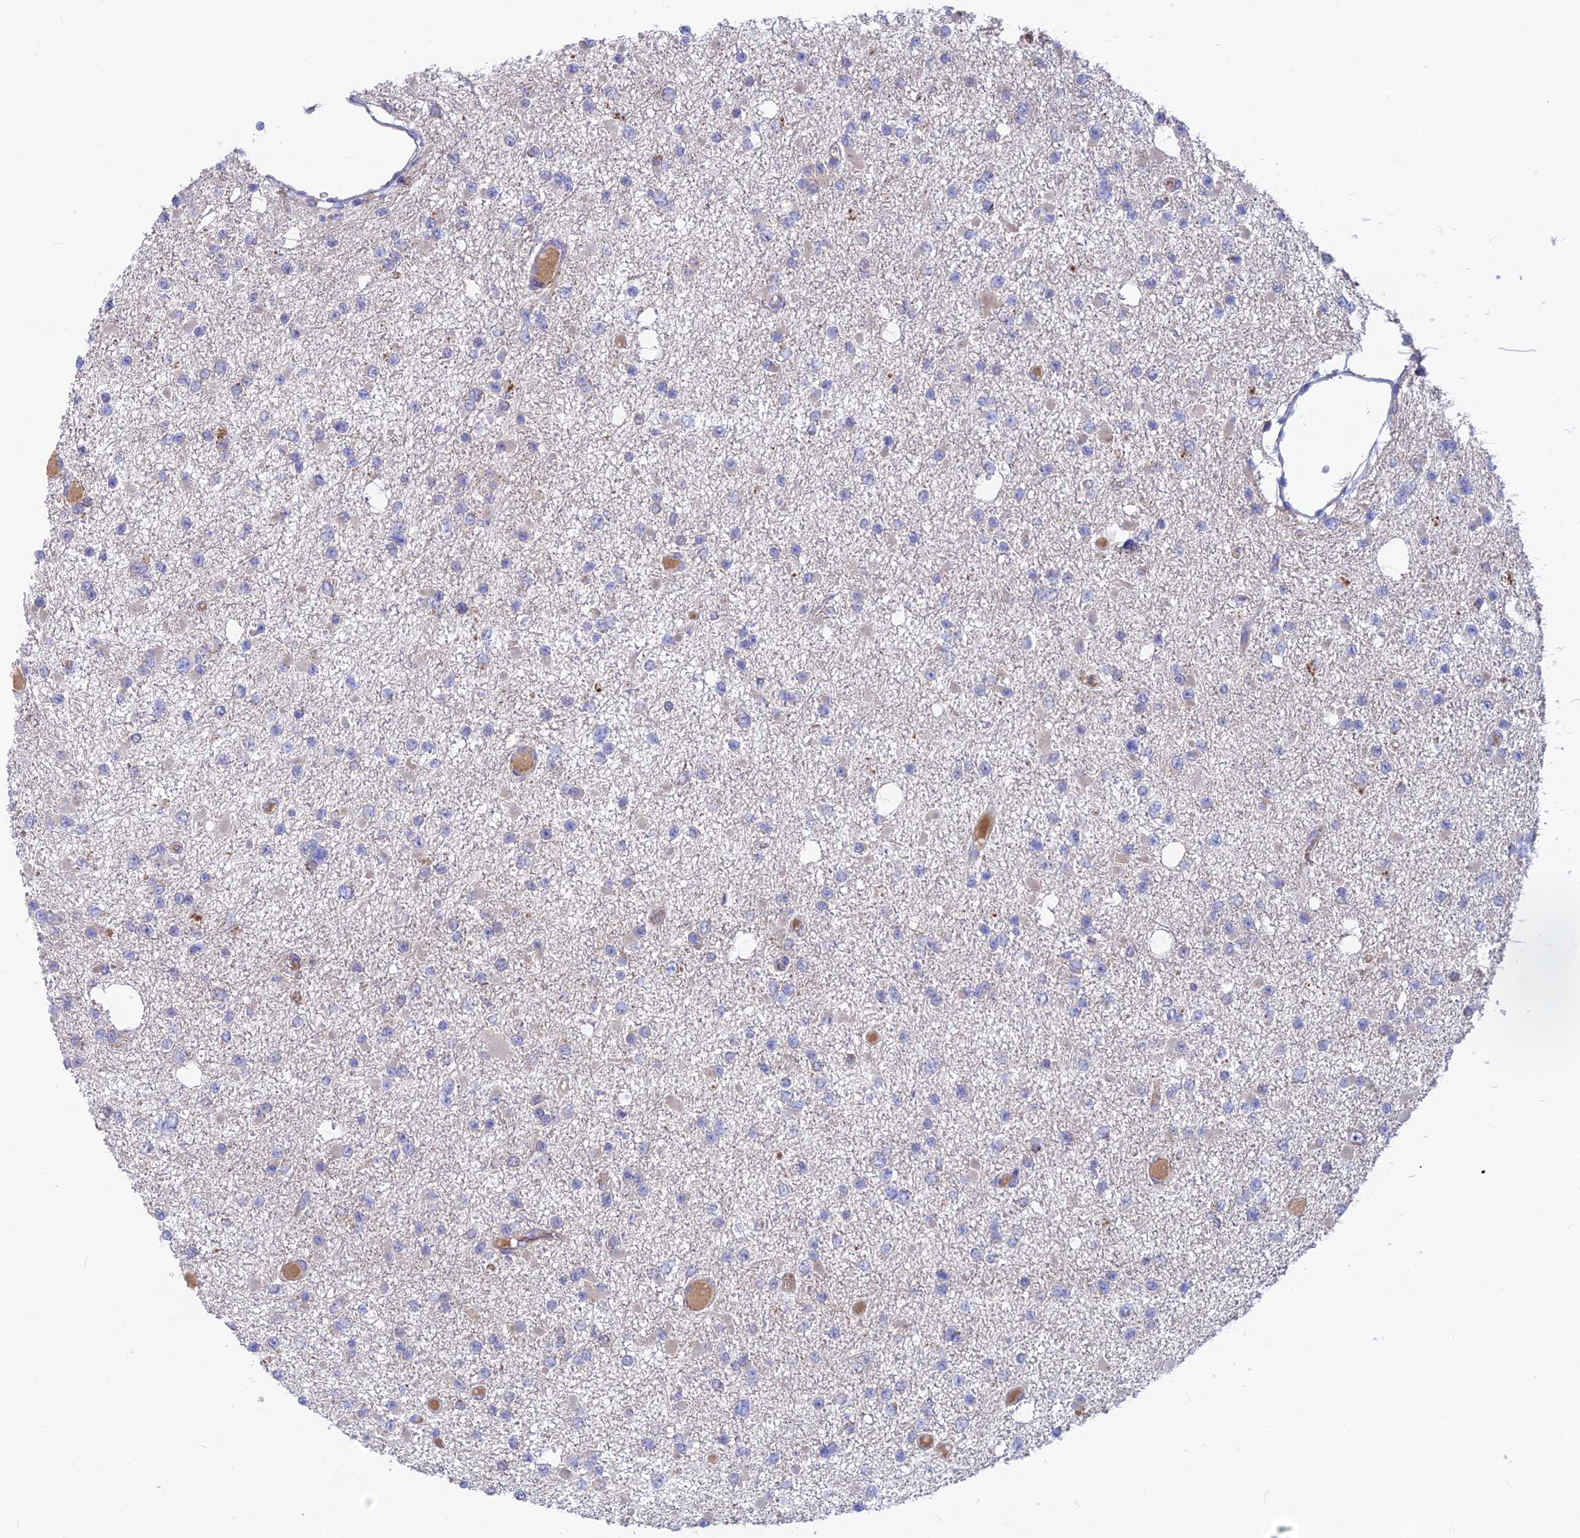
{"staining": {"intensity": "negative", "quantity": "none", "location": "none"}, "tissue": "glioma", "cell_type": "Tumor cells", "image_type": "cancer", "snomed": [{"axis": "morphology", "description": "Glioma, malignant, Low grade"}, {"axis": "topography", "description": "Brain"}], "caption": "A micrograph of human low-grade glioma (malignant) is negative for staining in tumor cells. Nuclei are stained in blue.", "gene": "PZP", "patient": {"sex": "female", "age": 22}}